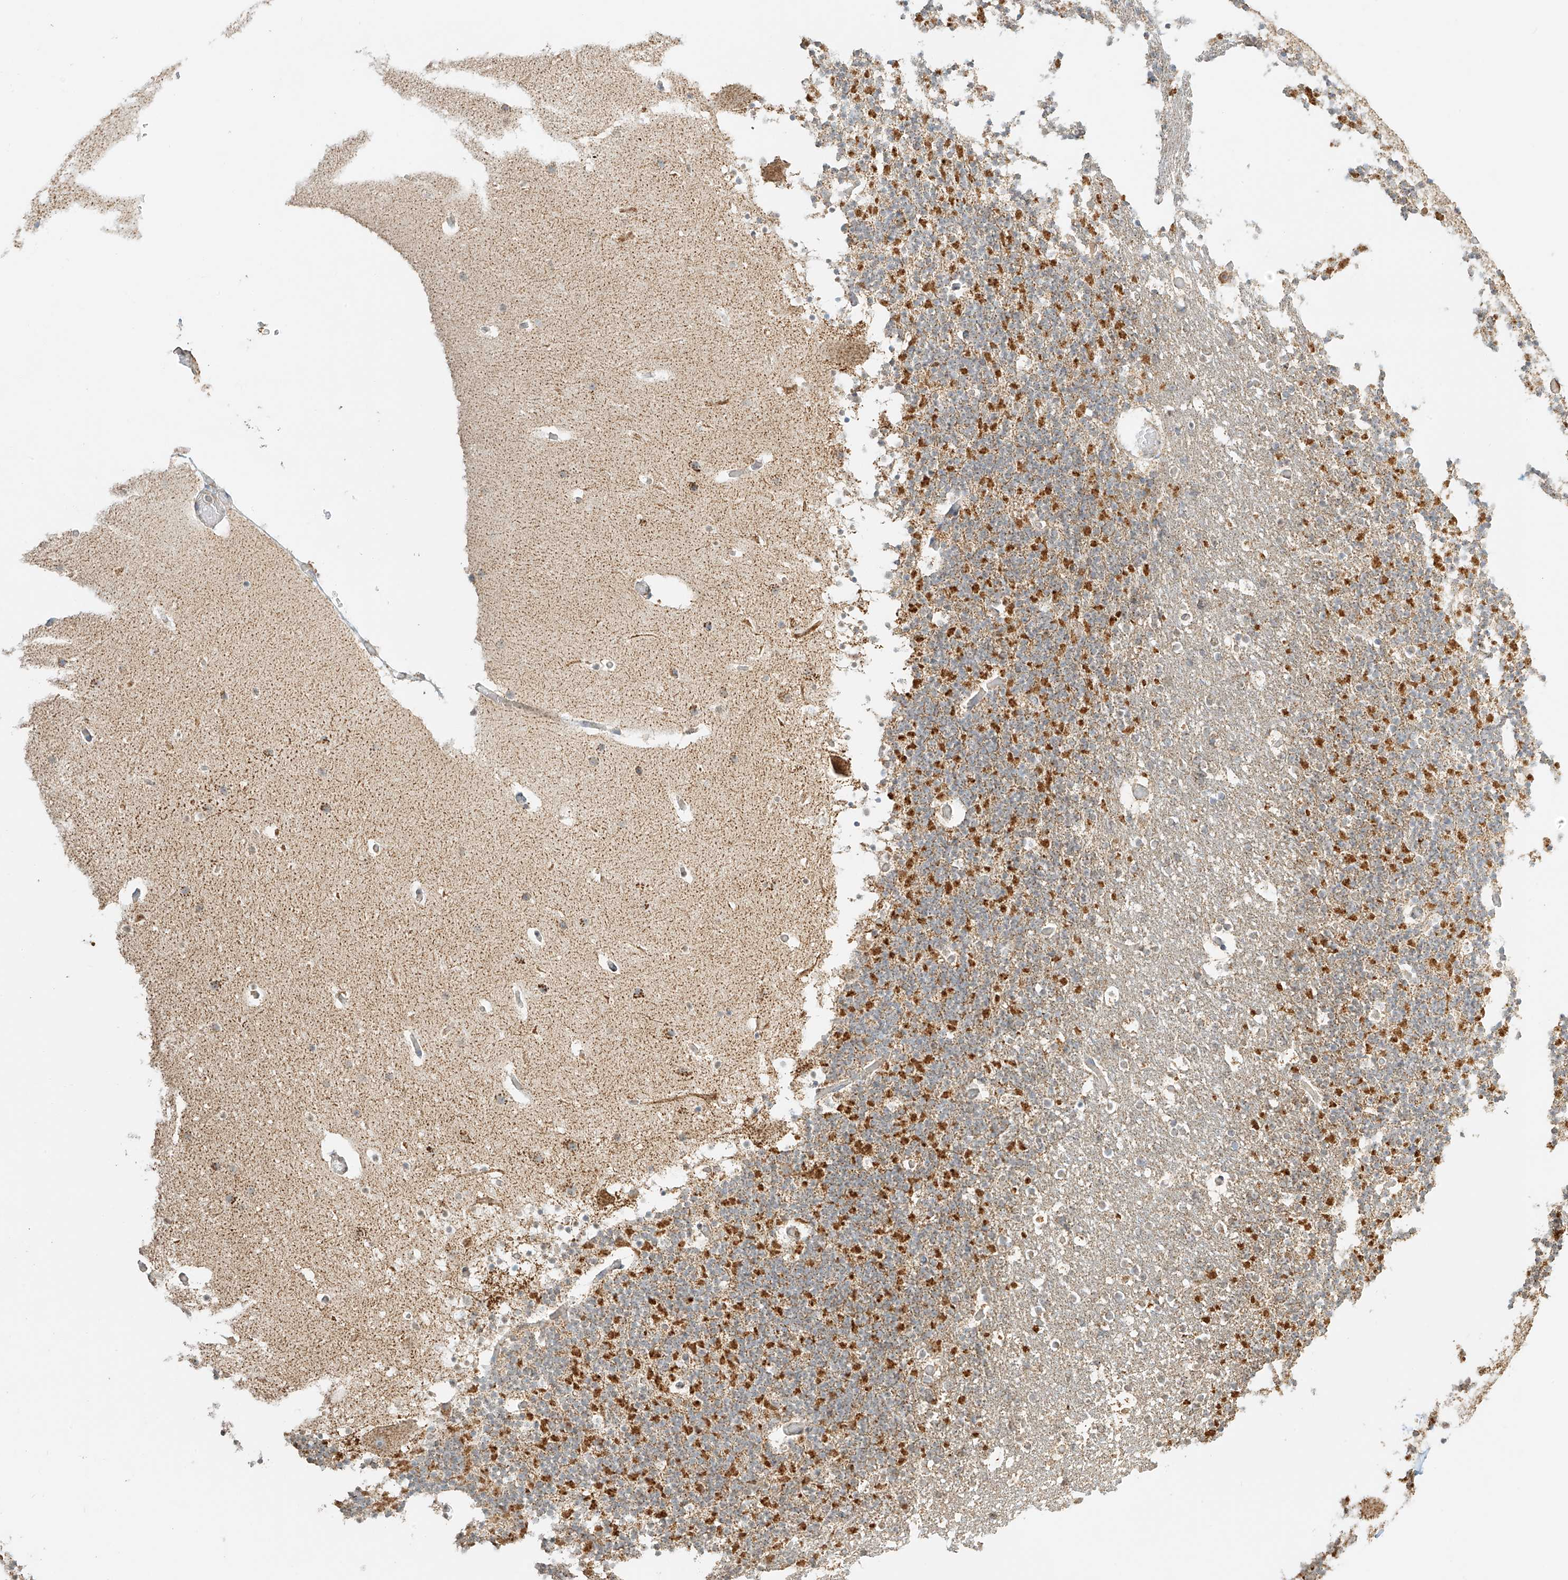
{"staining": {"intensity": "moderate", "quantity": "<25%", "location": "cytoplasmic/membranous"}, "tissue": "cerebellum", "cell_type": "Cells in granular layer", "image_type": "normal", "snomed": [{"axis": "morphology", "description": "Normal tissue, NOS"}, {"axis": "topography", "description": "Cerebellum"}], "caption": "Moderate cytoplasmic/membranous expression is present in approximately <25% of cells in granular layer in normal cerebellum.", "gene": "MIPEP", "patient": {"sex": "male", "age": 57}}